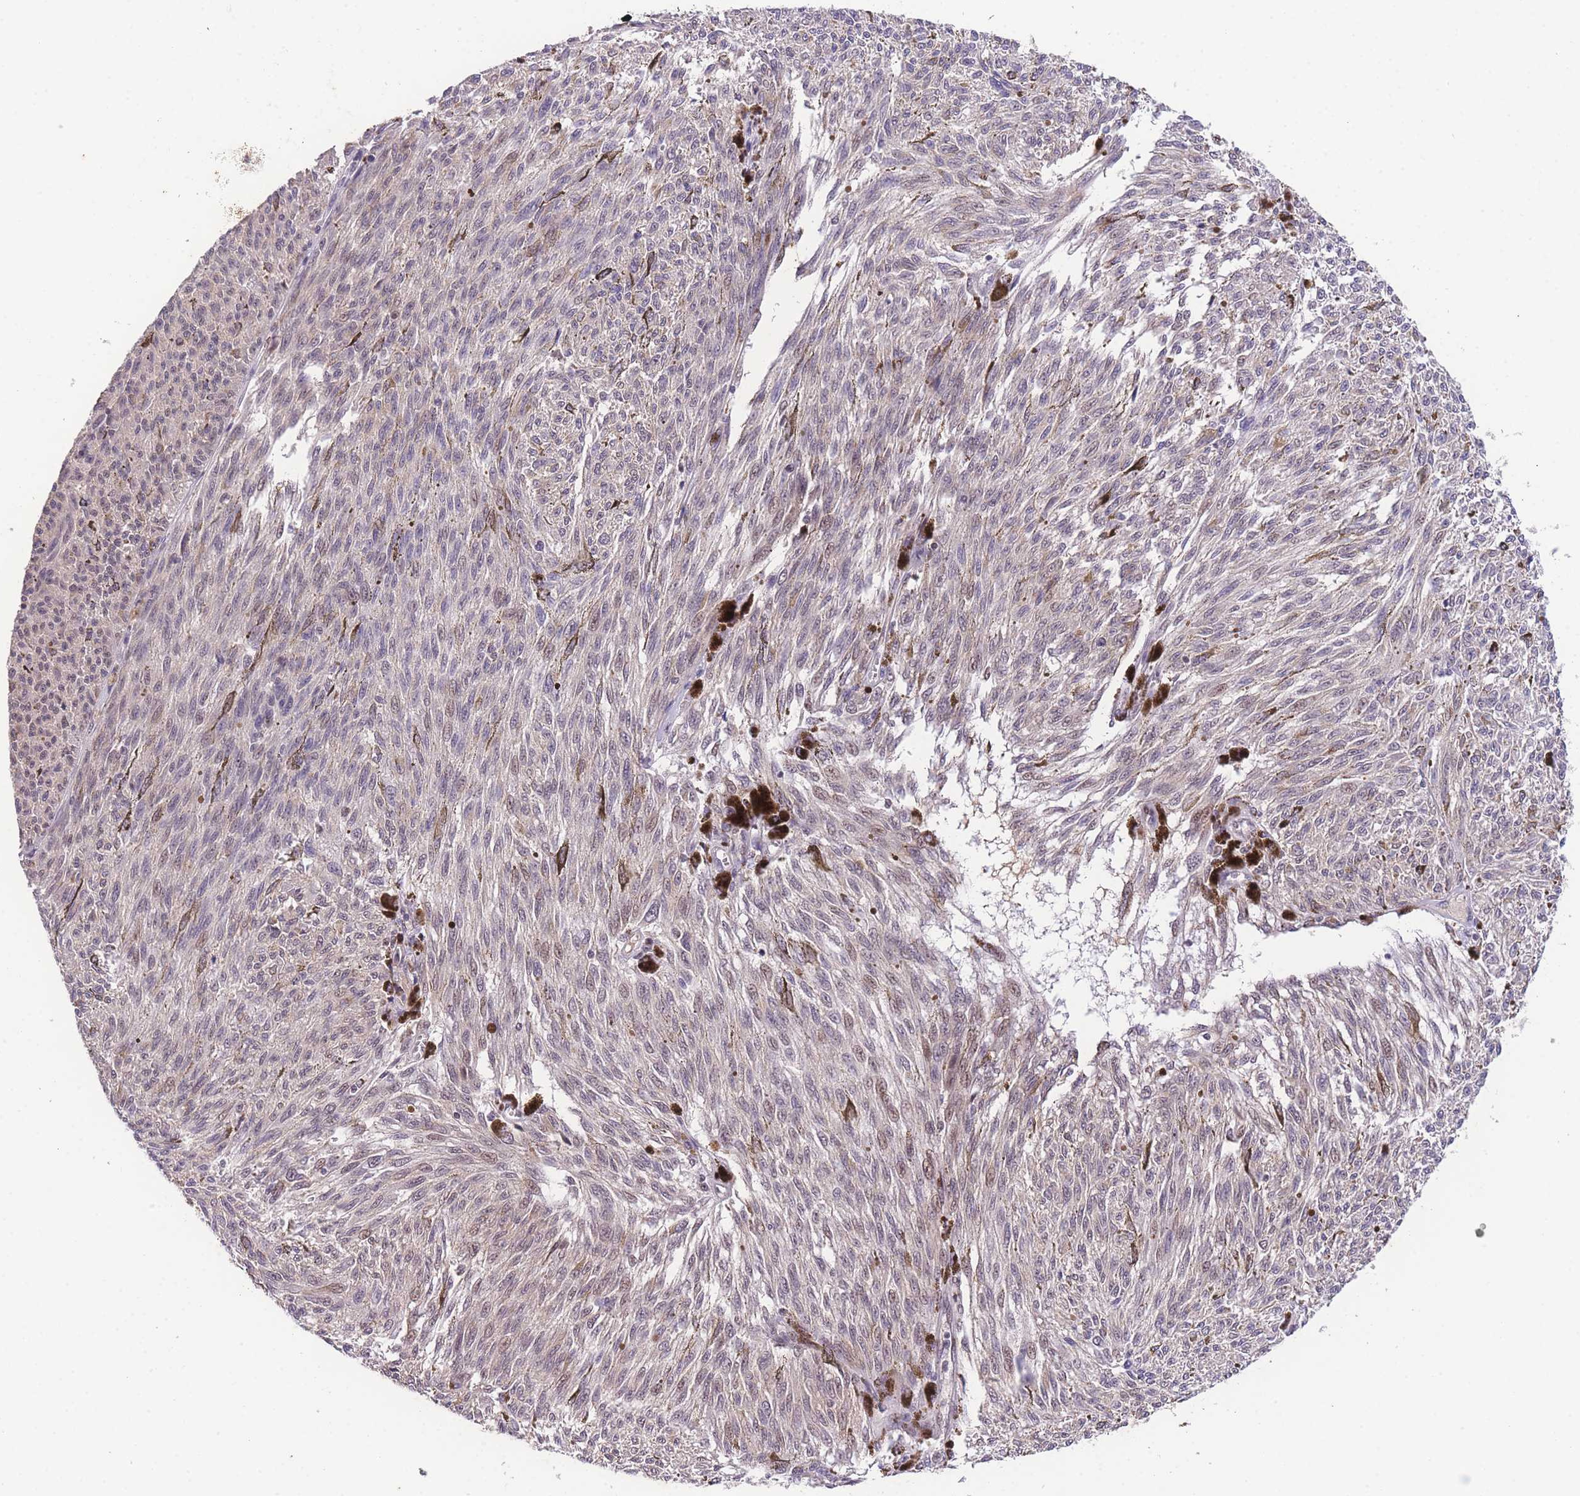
{"staining": {"intensity": "weak", "quantity": "<25%", "location": "nuclear"}, "tissue": "melanoma", "cell_type": "Tumor cells", "image_type": "cancer", "snomed": [{"axis": "morphology", "description": "Malignant melanoma, NOS"}, {"axis": "topography", "description": "Skin"}], "caption": "The immunohistochemistry histopathology image has no significant staining in tumor cells of malignant melanoma tissue. The staining is performed using DAB brown chromogen with nuclei counter-stained in using hematoxylin.", "gene": "SLC35F2", "patient": {"sex": "female", "age": 72}}